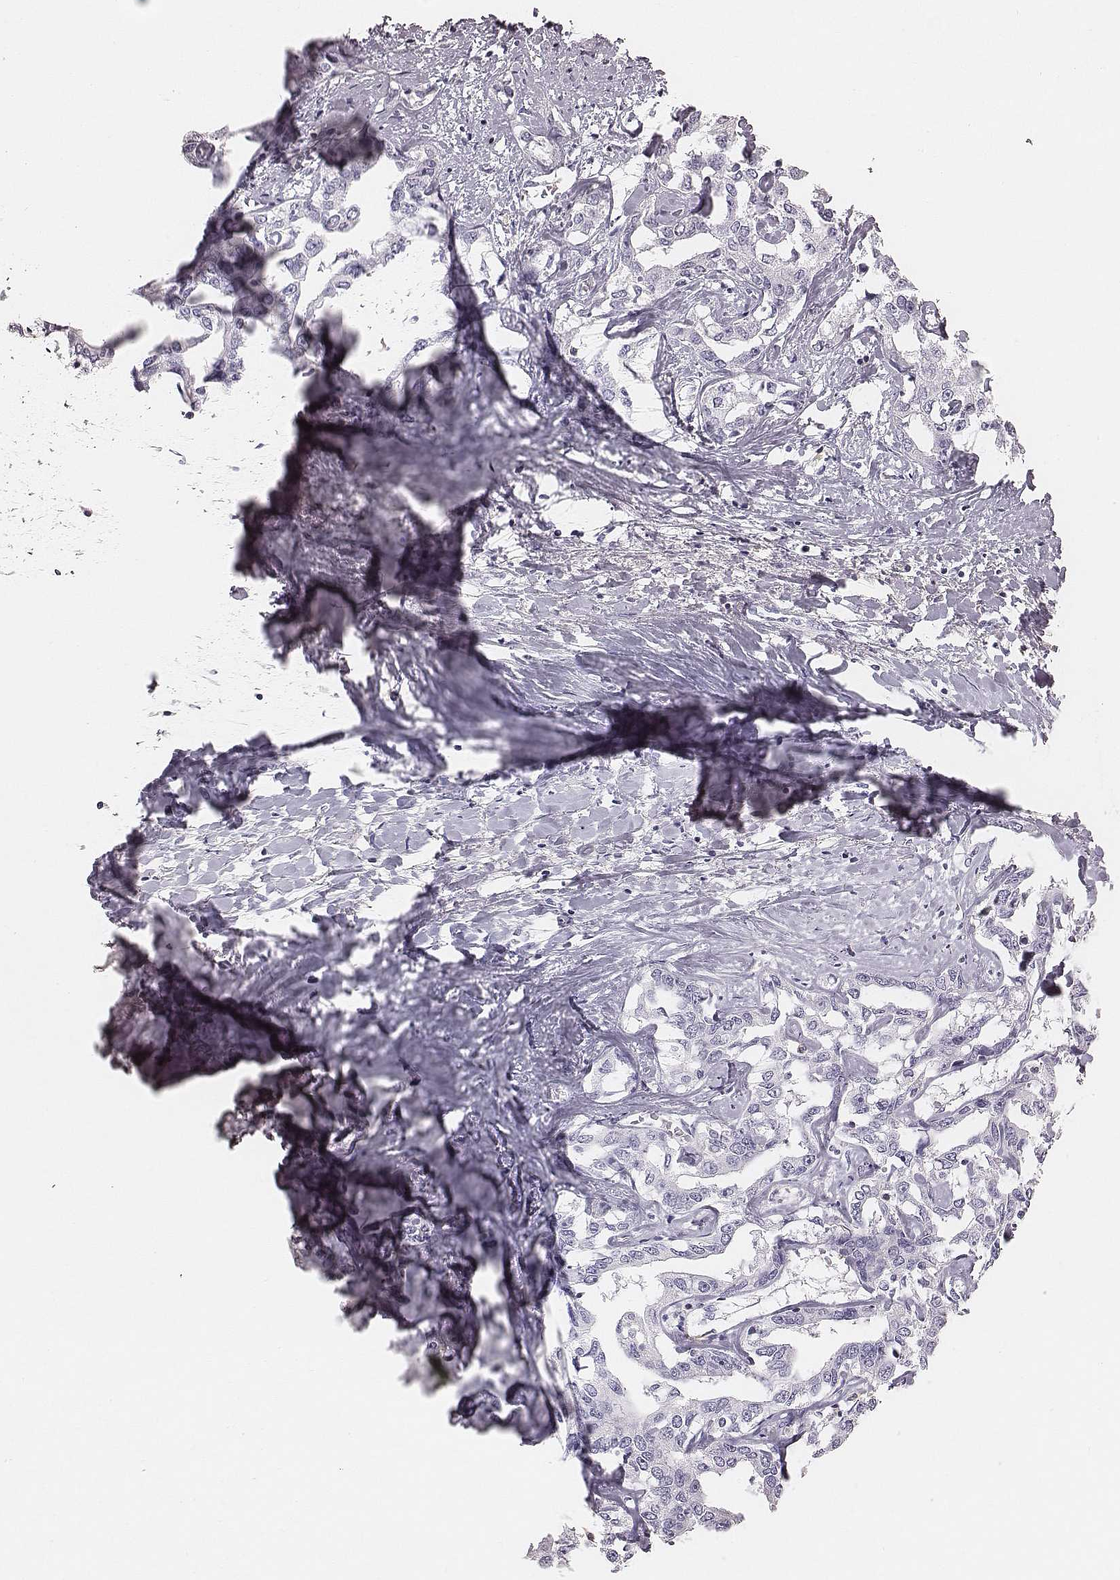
{"staining": {"intensity": "negative", "quantity": "none", "location": "none"}, "tissue": "liver cancer", "cell_type": "Tumor cells", "image_type": "cancer", "snomed": [{"axis": "morphology", "description": "Cholangiocarcinoma"}, {"axis": "topography", "description": "Liver"}], "caption": "IHC of human liver cancer demonstrates no expression in tumor cells.", "gene": "ZNF365", "patient": {"sex": "male", "age": 59}}